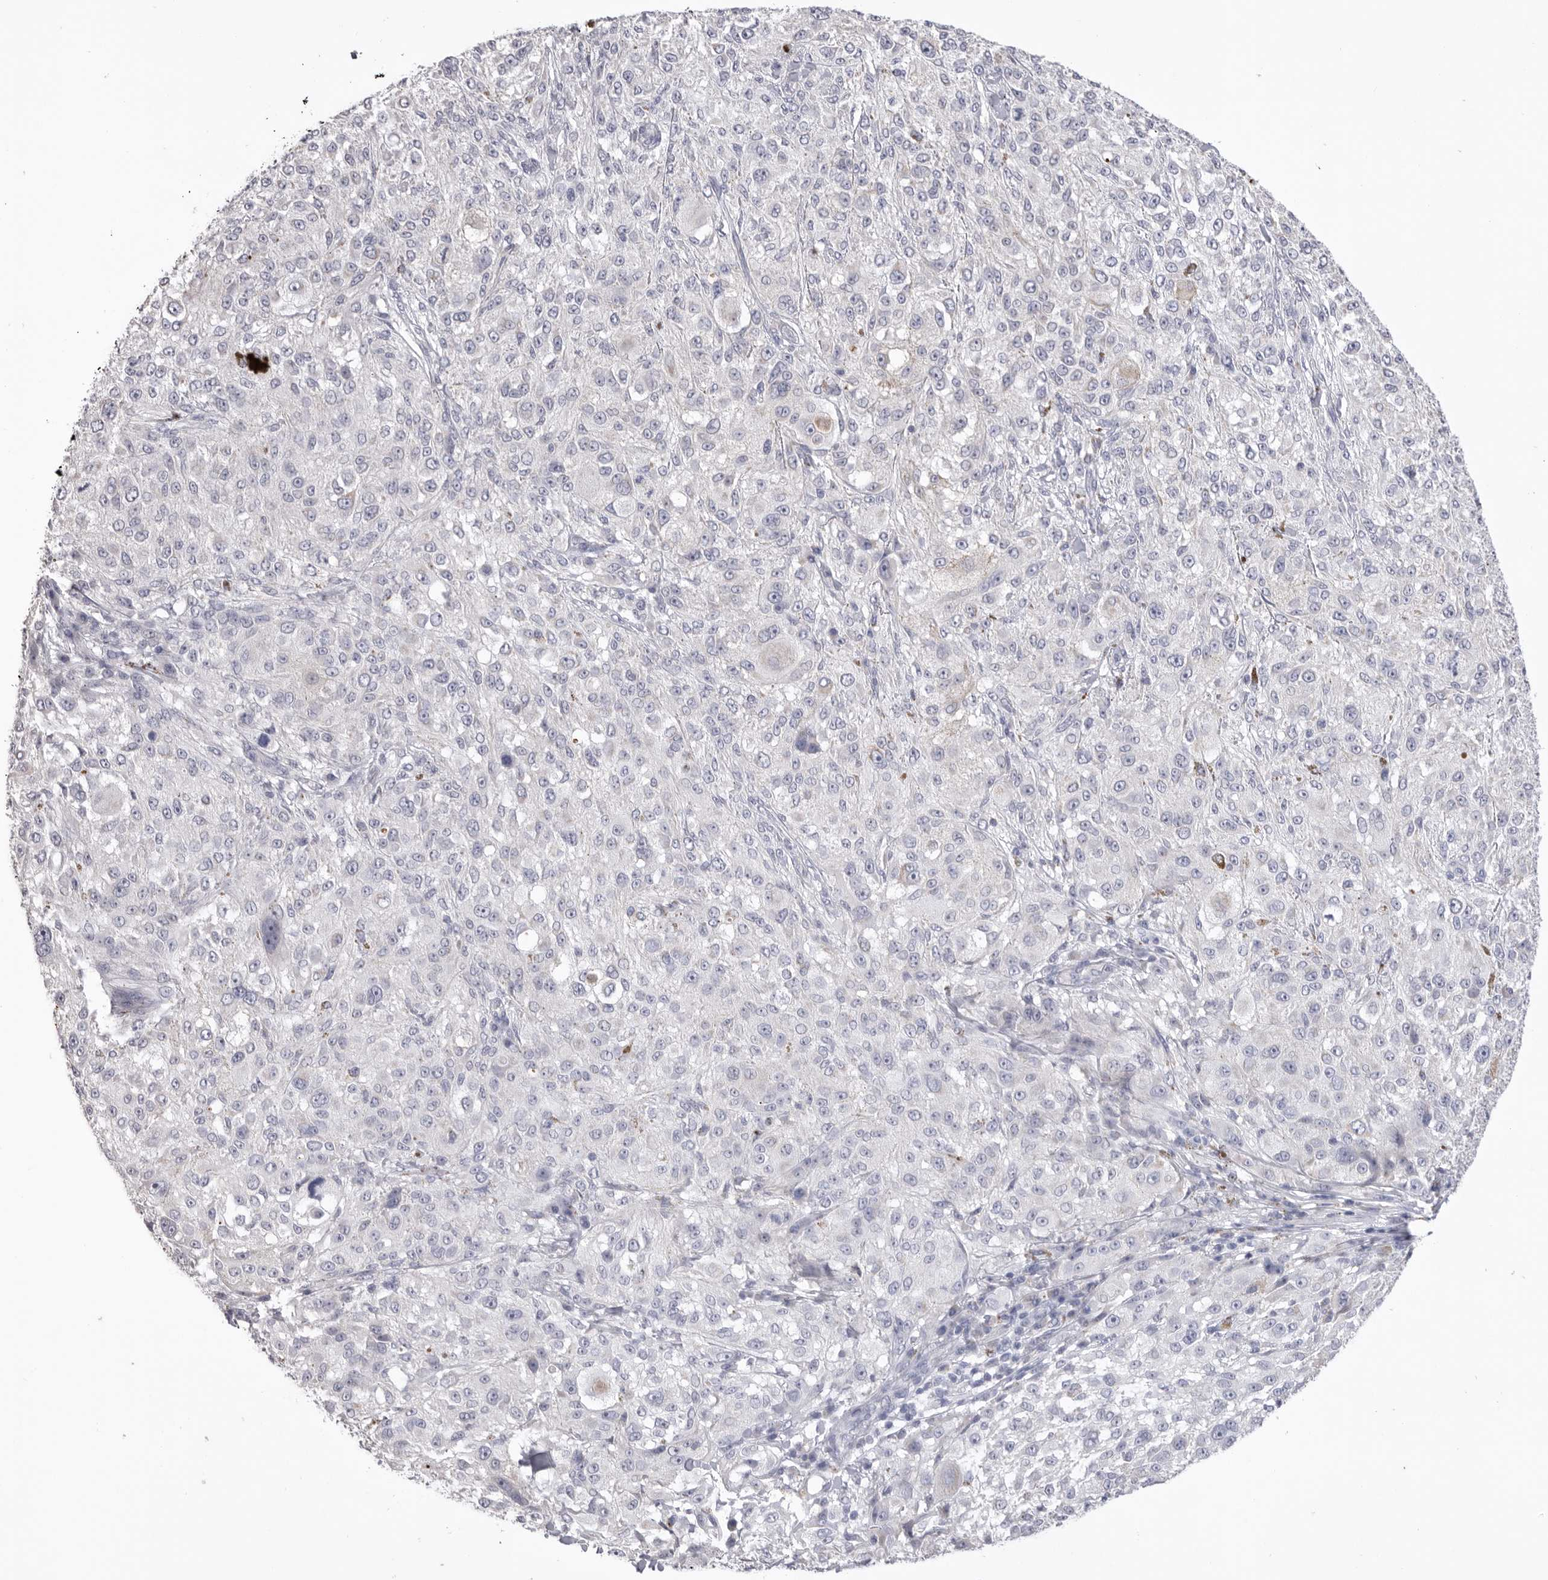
{"staining": {"intensity": "negative", "quantity": "none", "location": "none"}, "tissue": "melanoma", "cell_type": "Tumor cells", "image_type": "cancer", "snomed": [{"axis": "morphology", "description": "Necrosis, NOS"}, {"axis": "morphology", "description": "Malignant melanoma, NOS"}, {"axis": "topography", "description": "Skin"}], "caption": "Melanoma stained for a protein using immunohistochemistry displays no staining tumor cells.", "gene": "VDAC3", "patient": {"sex": "female", "age": 87}}